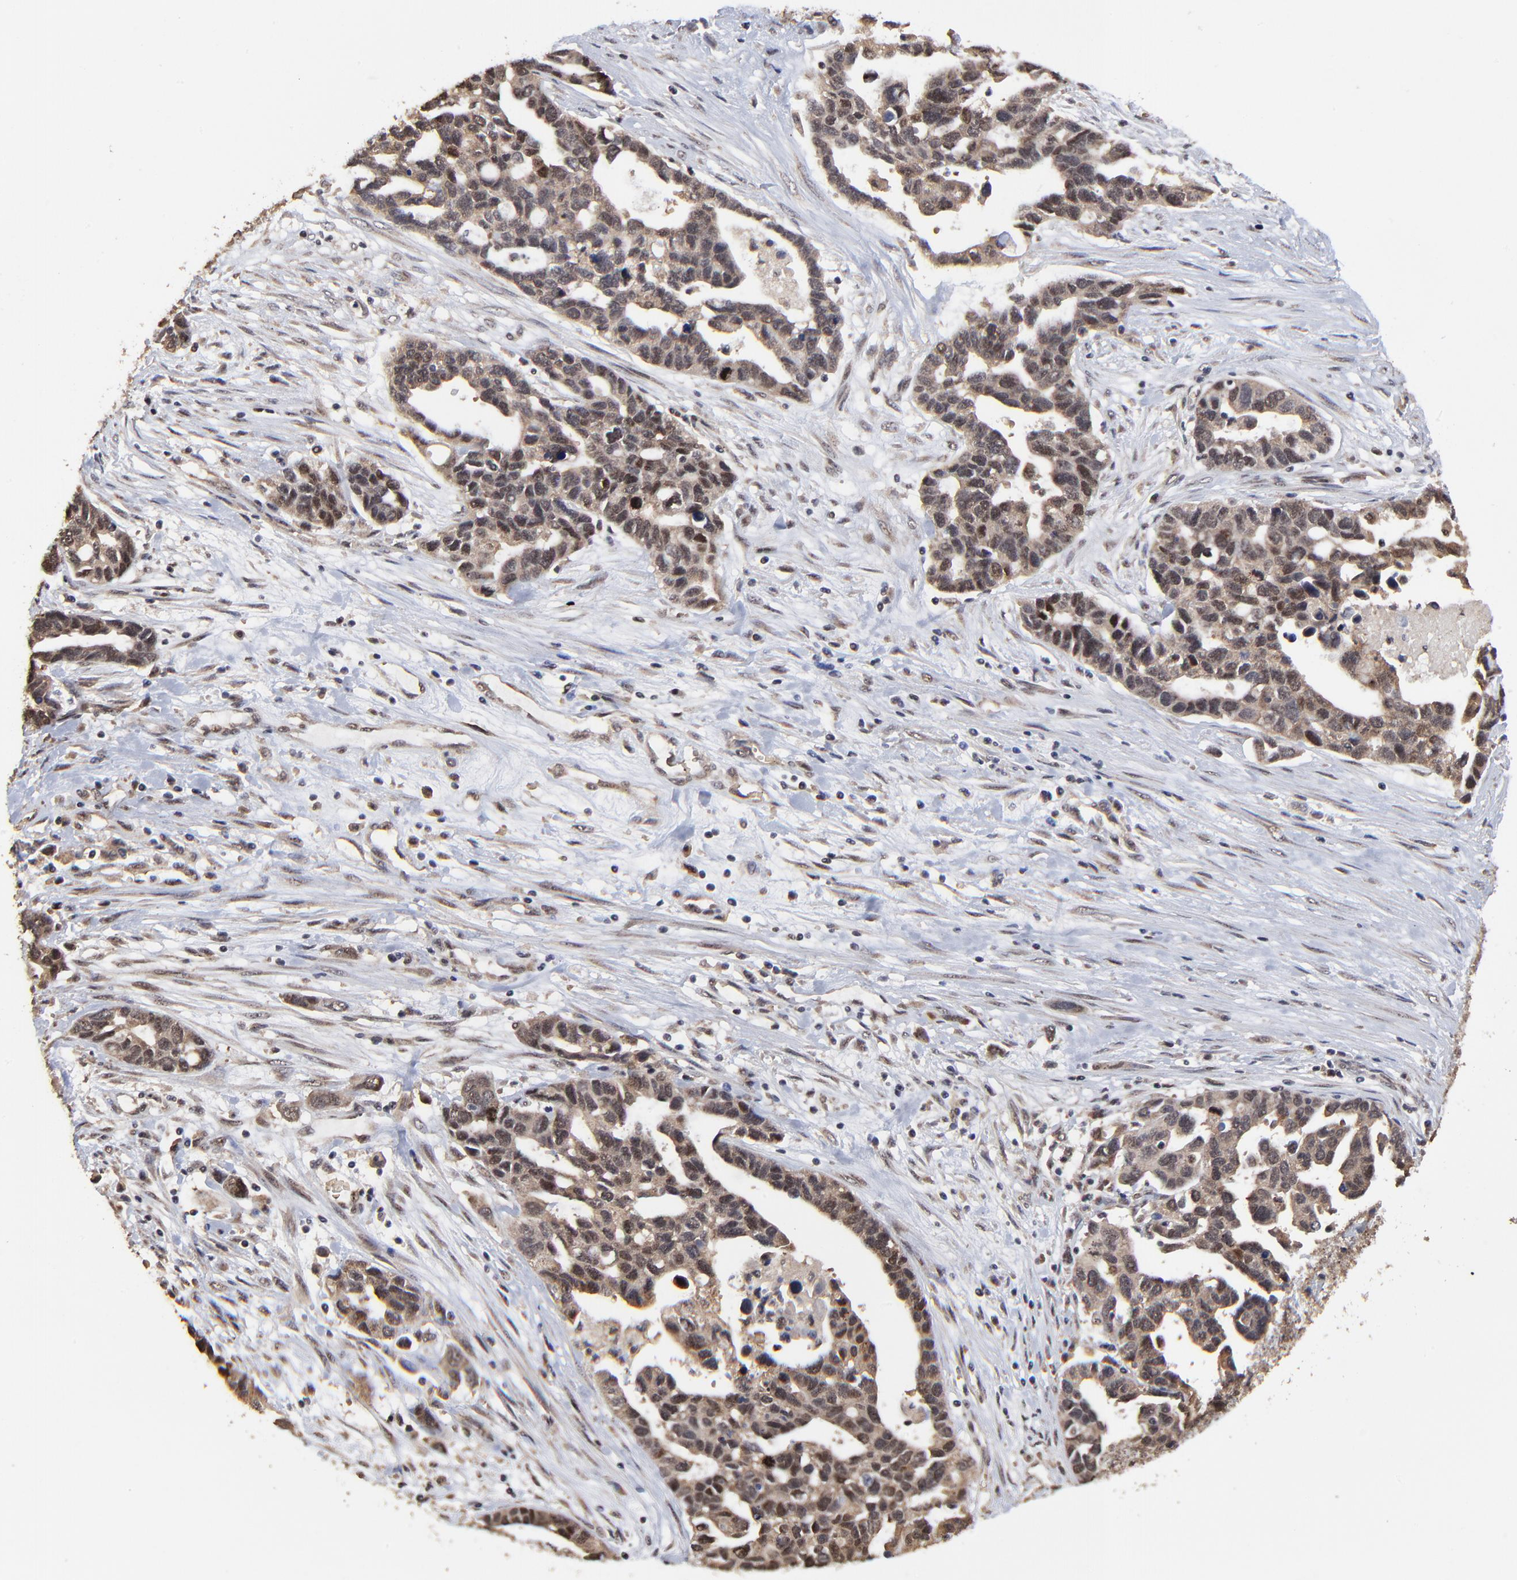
{"staining": {"intensity": "moderate", "quantity": ">75%", "location": "cytoplasmic/membranous,nuclear"}, "tissue": "ovarian cancer", "cell_type": "Tumor cells", "image_type": "cancer", "snomed": [{"axis": "morphology", "description": "Cystadenocarcinoma, serous, NOS"}, {"axis": "topography", "description": "Ovary"}], "caption": "This is an image of immunohistochemistry staining of serous cystadenocarcinoma (ovarian), which shows moderate expression in the cytoplasmic/membranous and nuclear of tumor cells.", "gene": "FRMD8", "patient": {"sex": "female", "age": 54}}